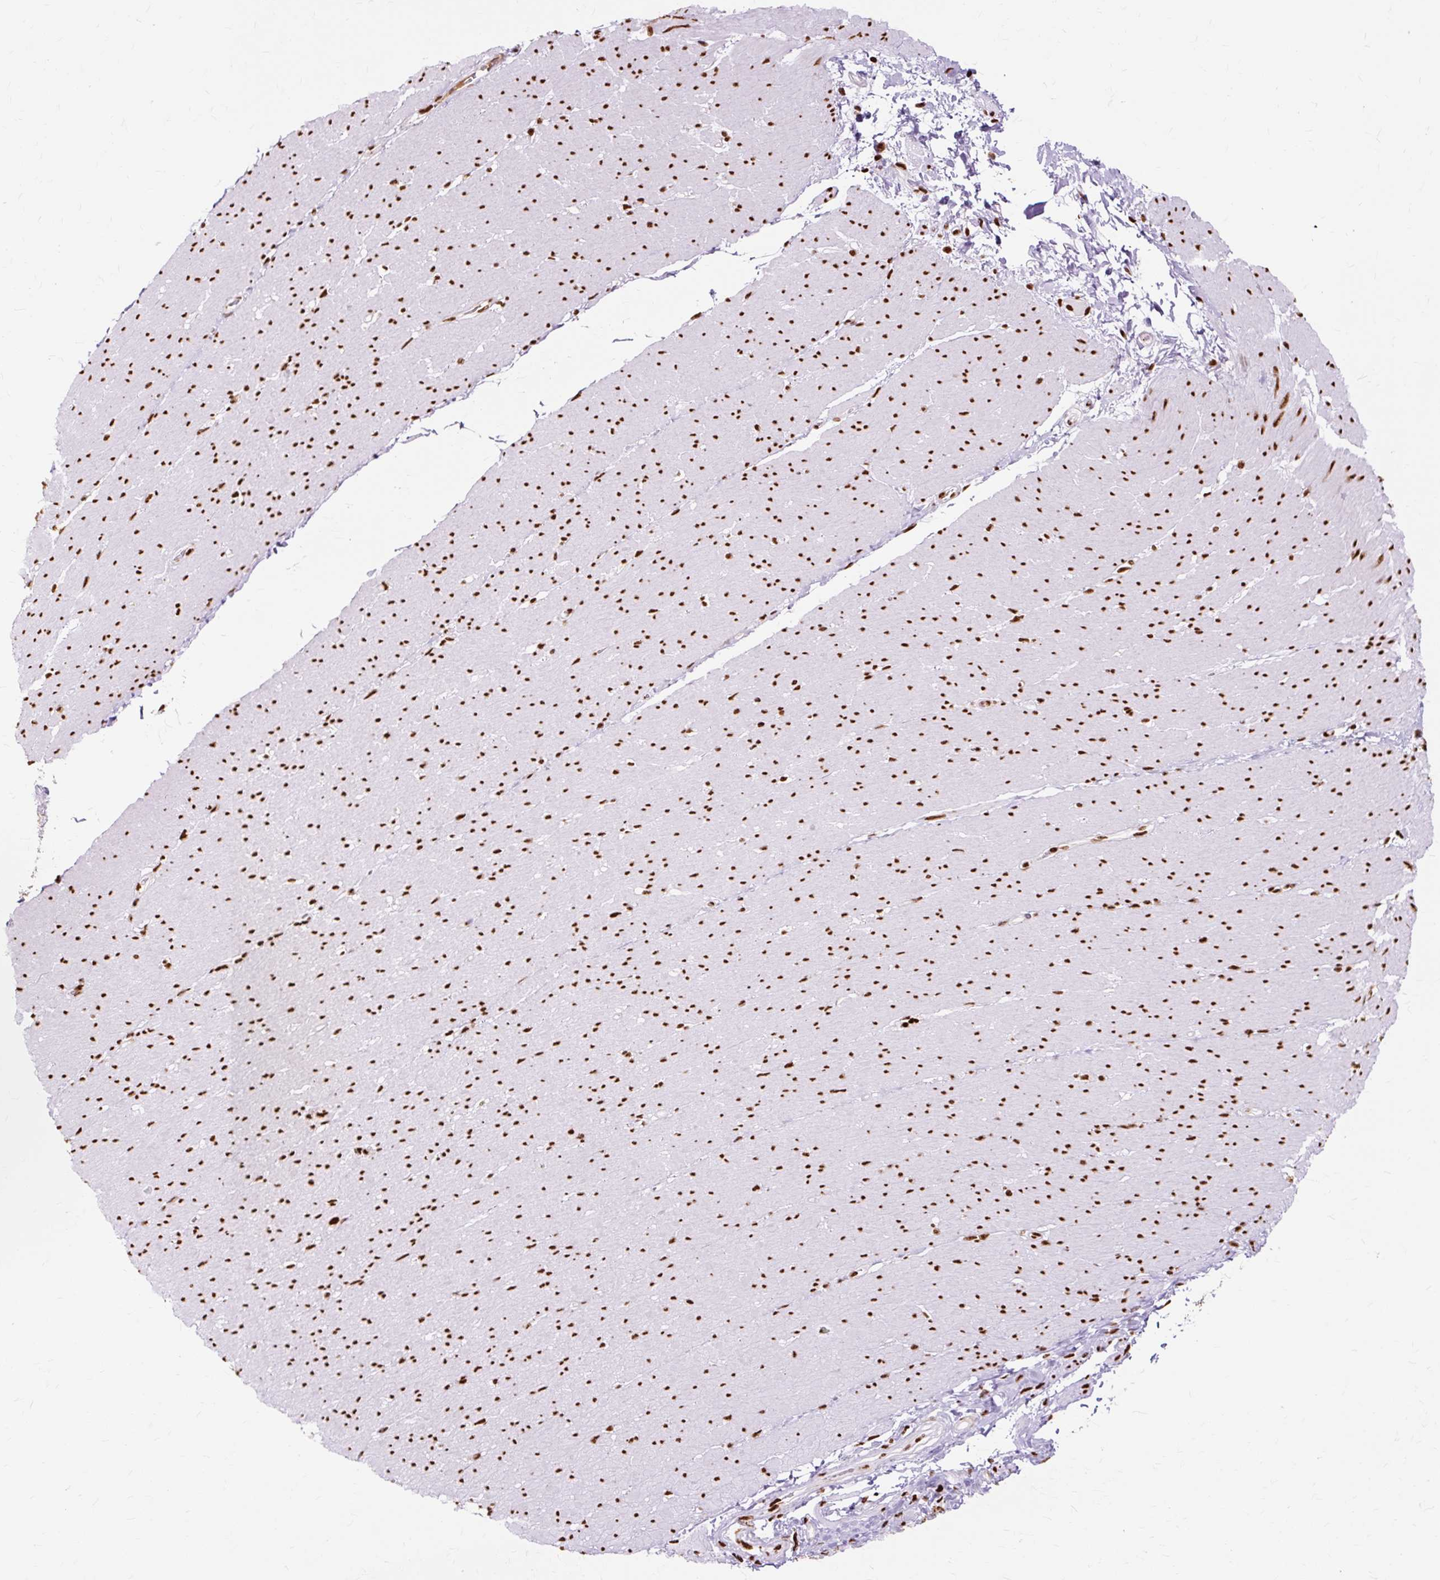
{"staining": {"intensity": "strong", "quantity": ">75%", "location": "nuclear"}, "tissue": "smooth muscle", "cell_type": "Smooth muscle cells", "image_type": "normal", "snomed": [{"axis": "morphology", "description": "Normal tissue, NOS"}, {"axis": "topography", "description": "Smooth muscle"}, {"axis": "topography", "description": "Rectum"}], "caption": "This is a photomicrograph of immunohistochemistry staining of normal smooth muscle, which shows strong staining in the nuclear of smooth muscle cells.", "gene": "XRCC6", "patient": {"sex": "male", "age": 53}}